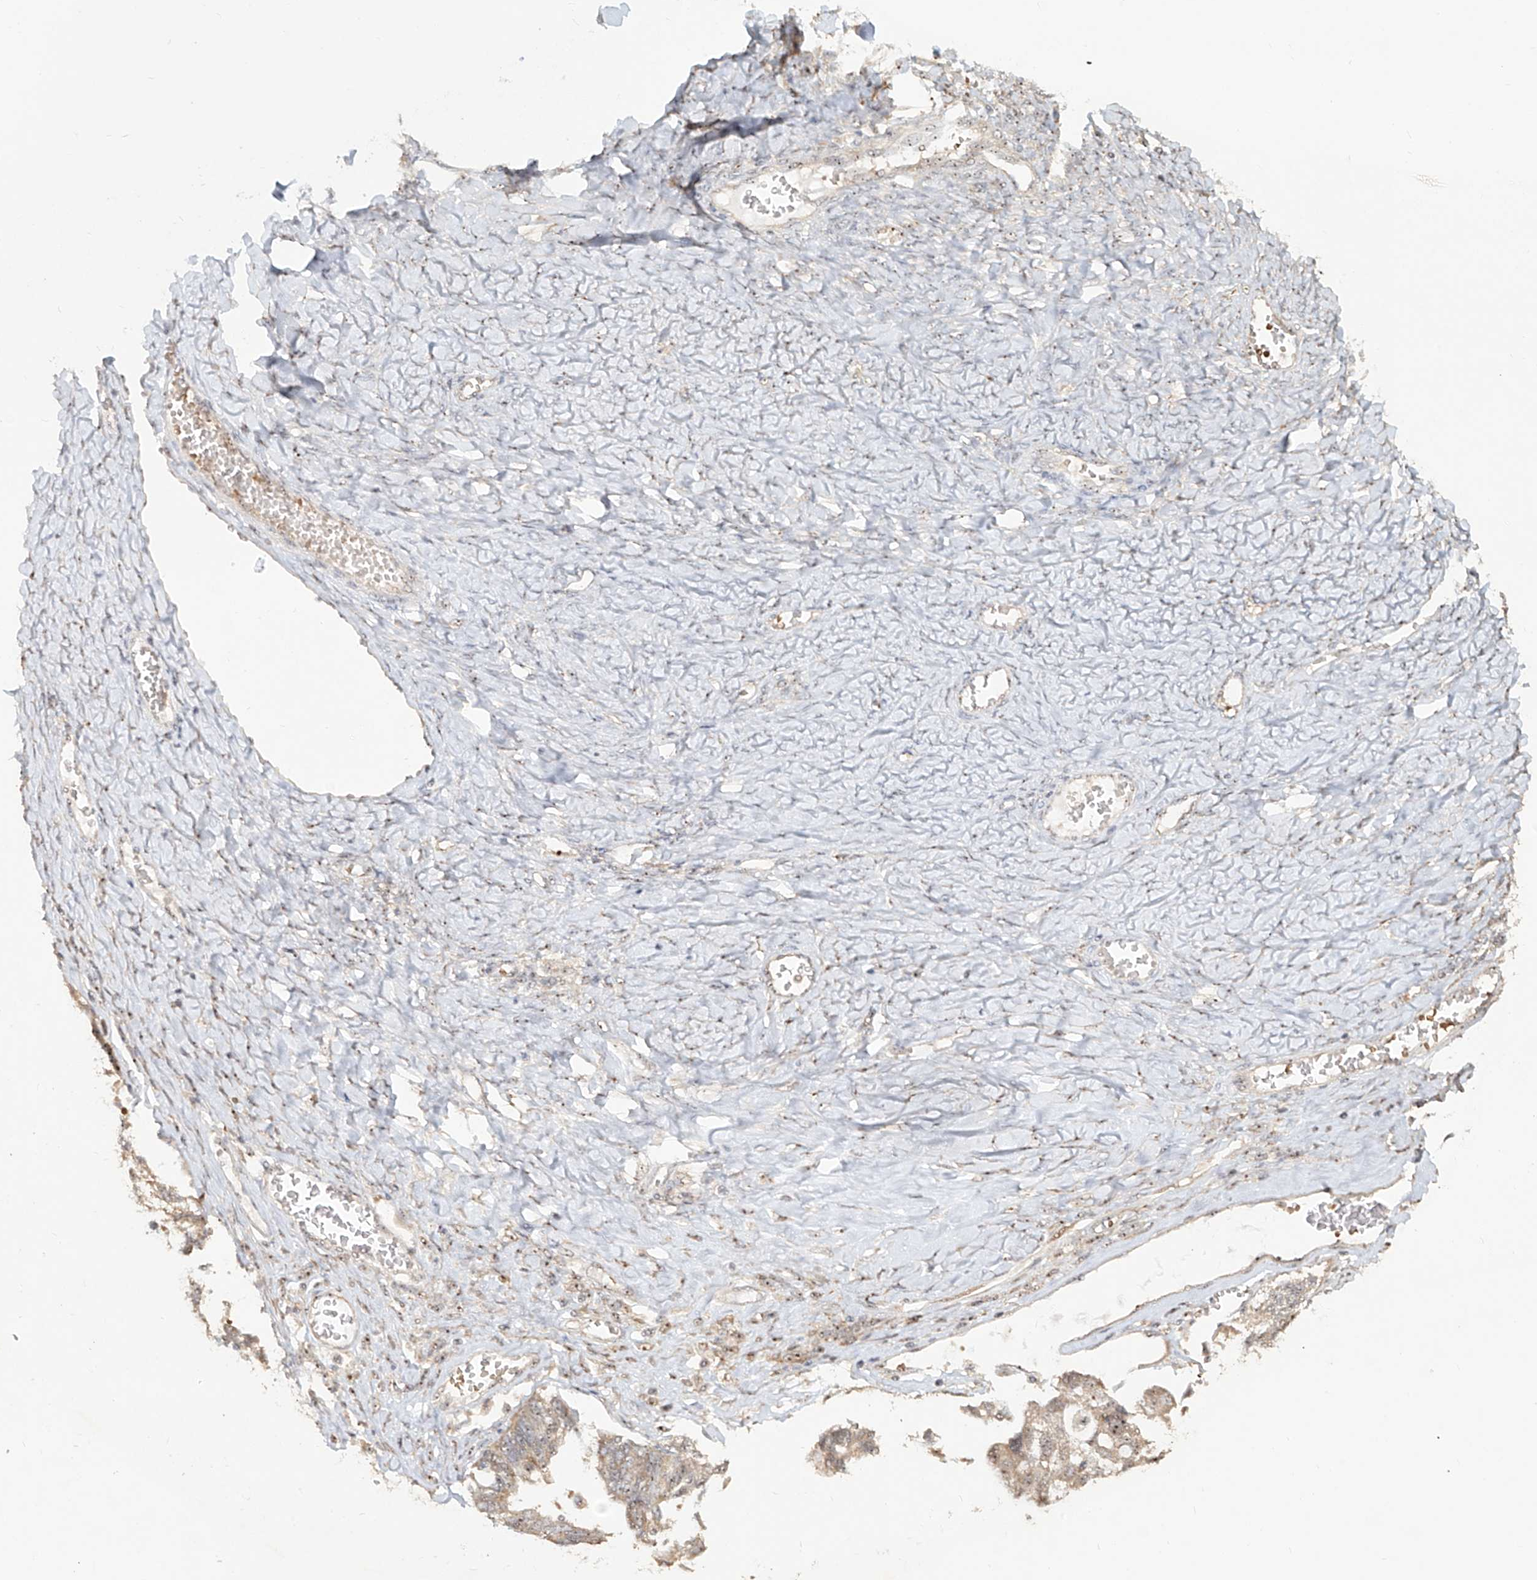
{"staining": {"intensity": "weak", "quantity": ">75%", "location": "cytoplasmic/membranous,nuclear"}, "tissue": "ovarian cancer", "cell_type": "Tumor cells", "image_type": "cancer", "snomed": [{"axis": "morphology", "description": "Cystadenocarcinoma, serous, NOS"}, {"axis": "topography", "description": "Ovary"}], "caption": "An immunohistochemistry histopathology image of tumor tissue is shown. Protein staining in brown labels weak cytoplasmic/membranous and nuclear positivity in ovarian serous cystadenocarcinoma within tumor cells.", "gene": "BYSL", "patient": {"sex": "female", "age": 79}}